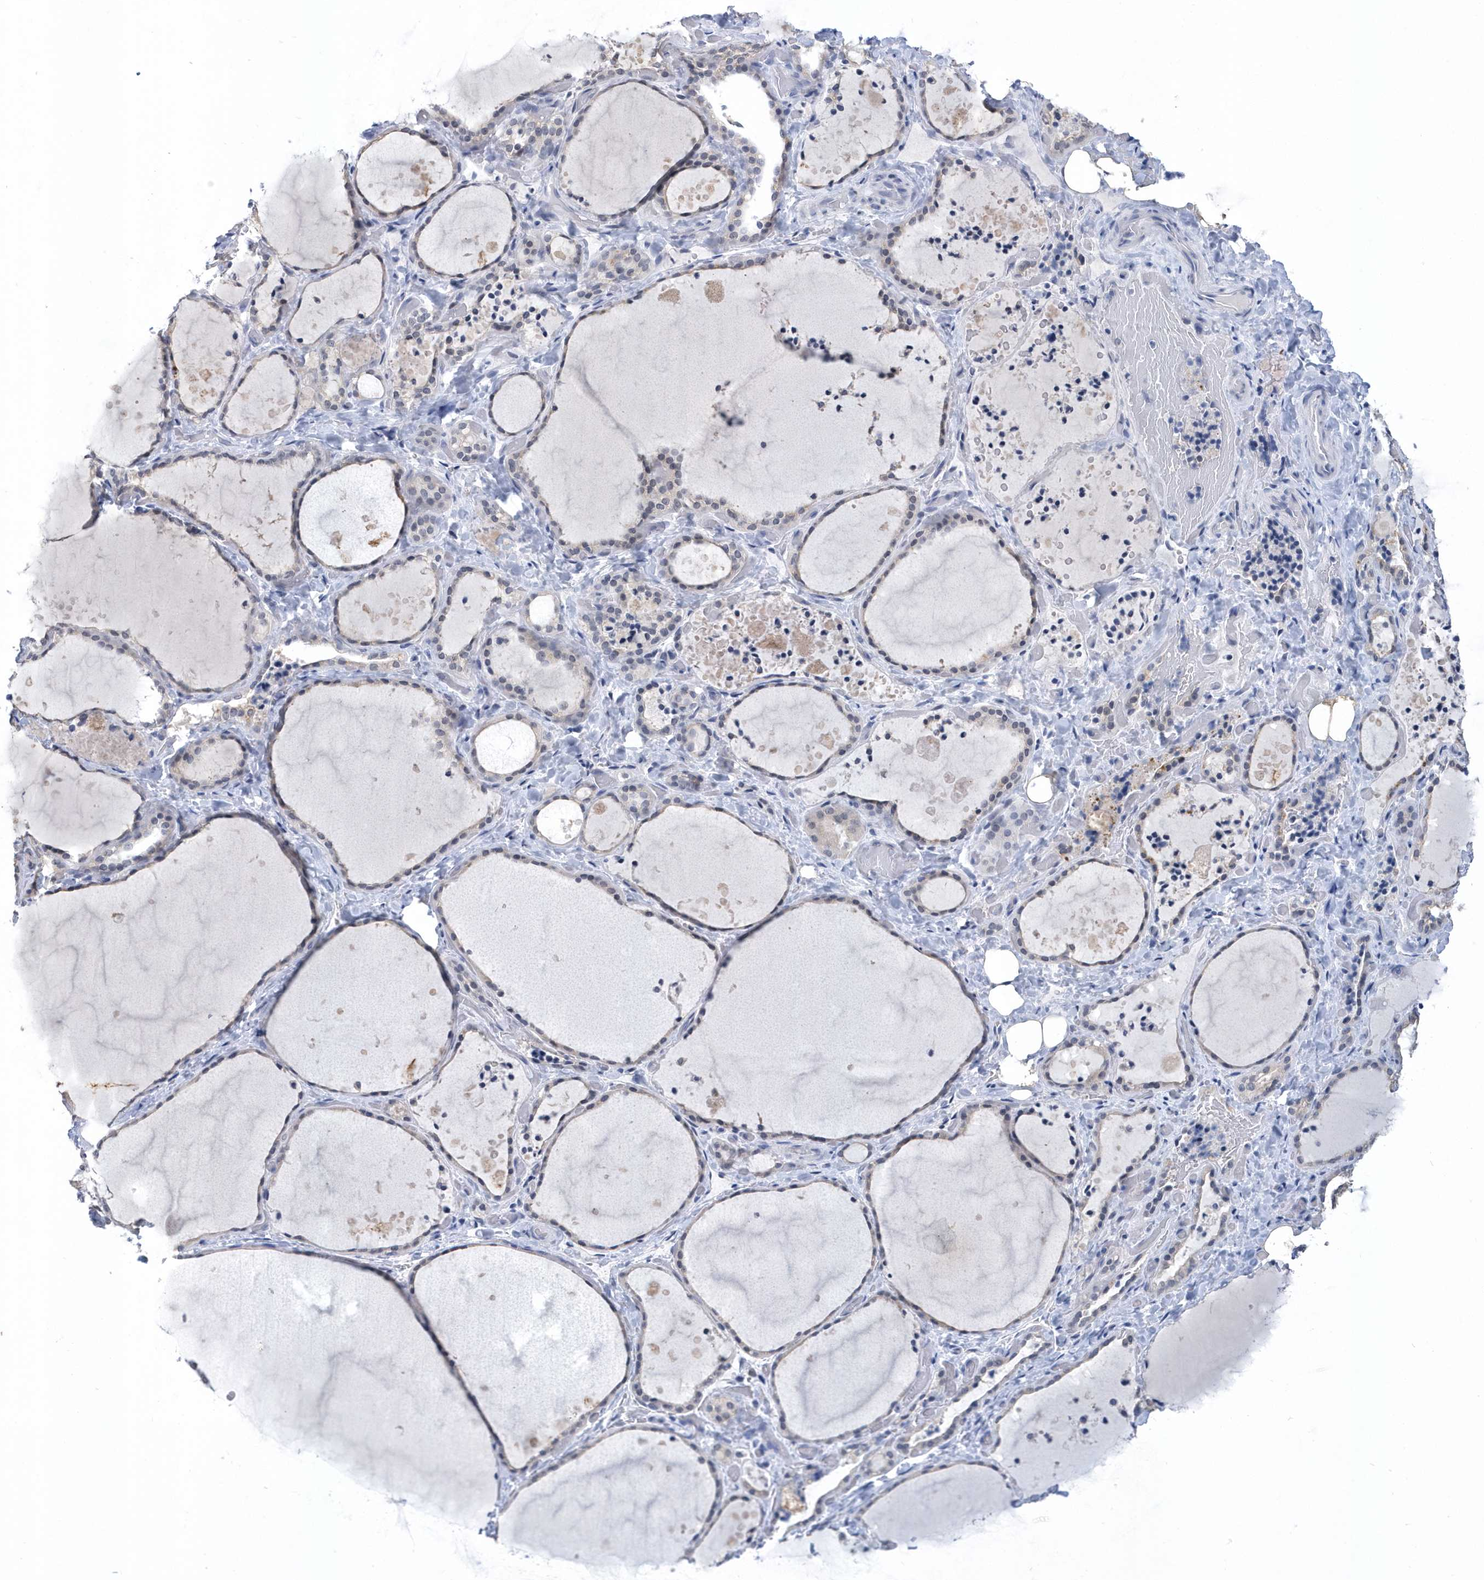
{"staining": {"intensity": "weak", "quantity": "<25%", "location": "cytoplasmic/membranous"}, "tissue": "thyroid gland", "cell_type": "Glandular cells", "image_type": "normal", "snomed": [{"axis": "morphology", "description": "Normal tissue, NOS"}, {"axis": "topography", "description": "Thyroid gland"}], "caption": "DAB immunohistochemical staining of normal human thyroid gland shows no significant staining in glandular cells.", "gene": "SRGAP3", "patient": {"sex": "female", "age": 44}}